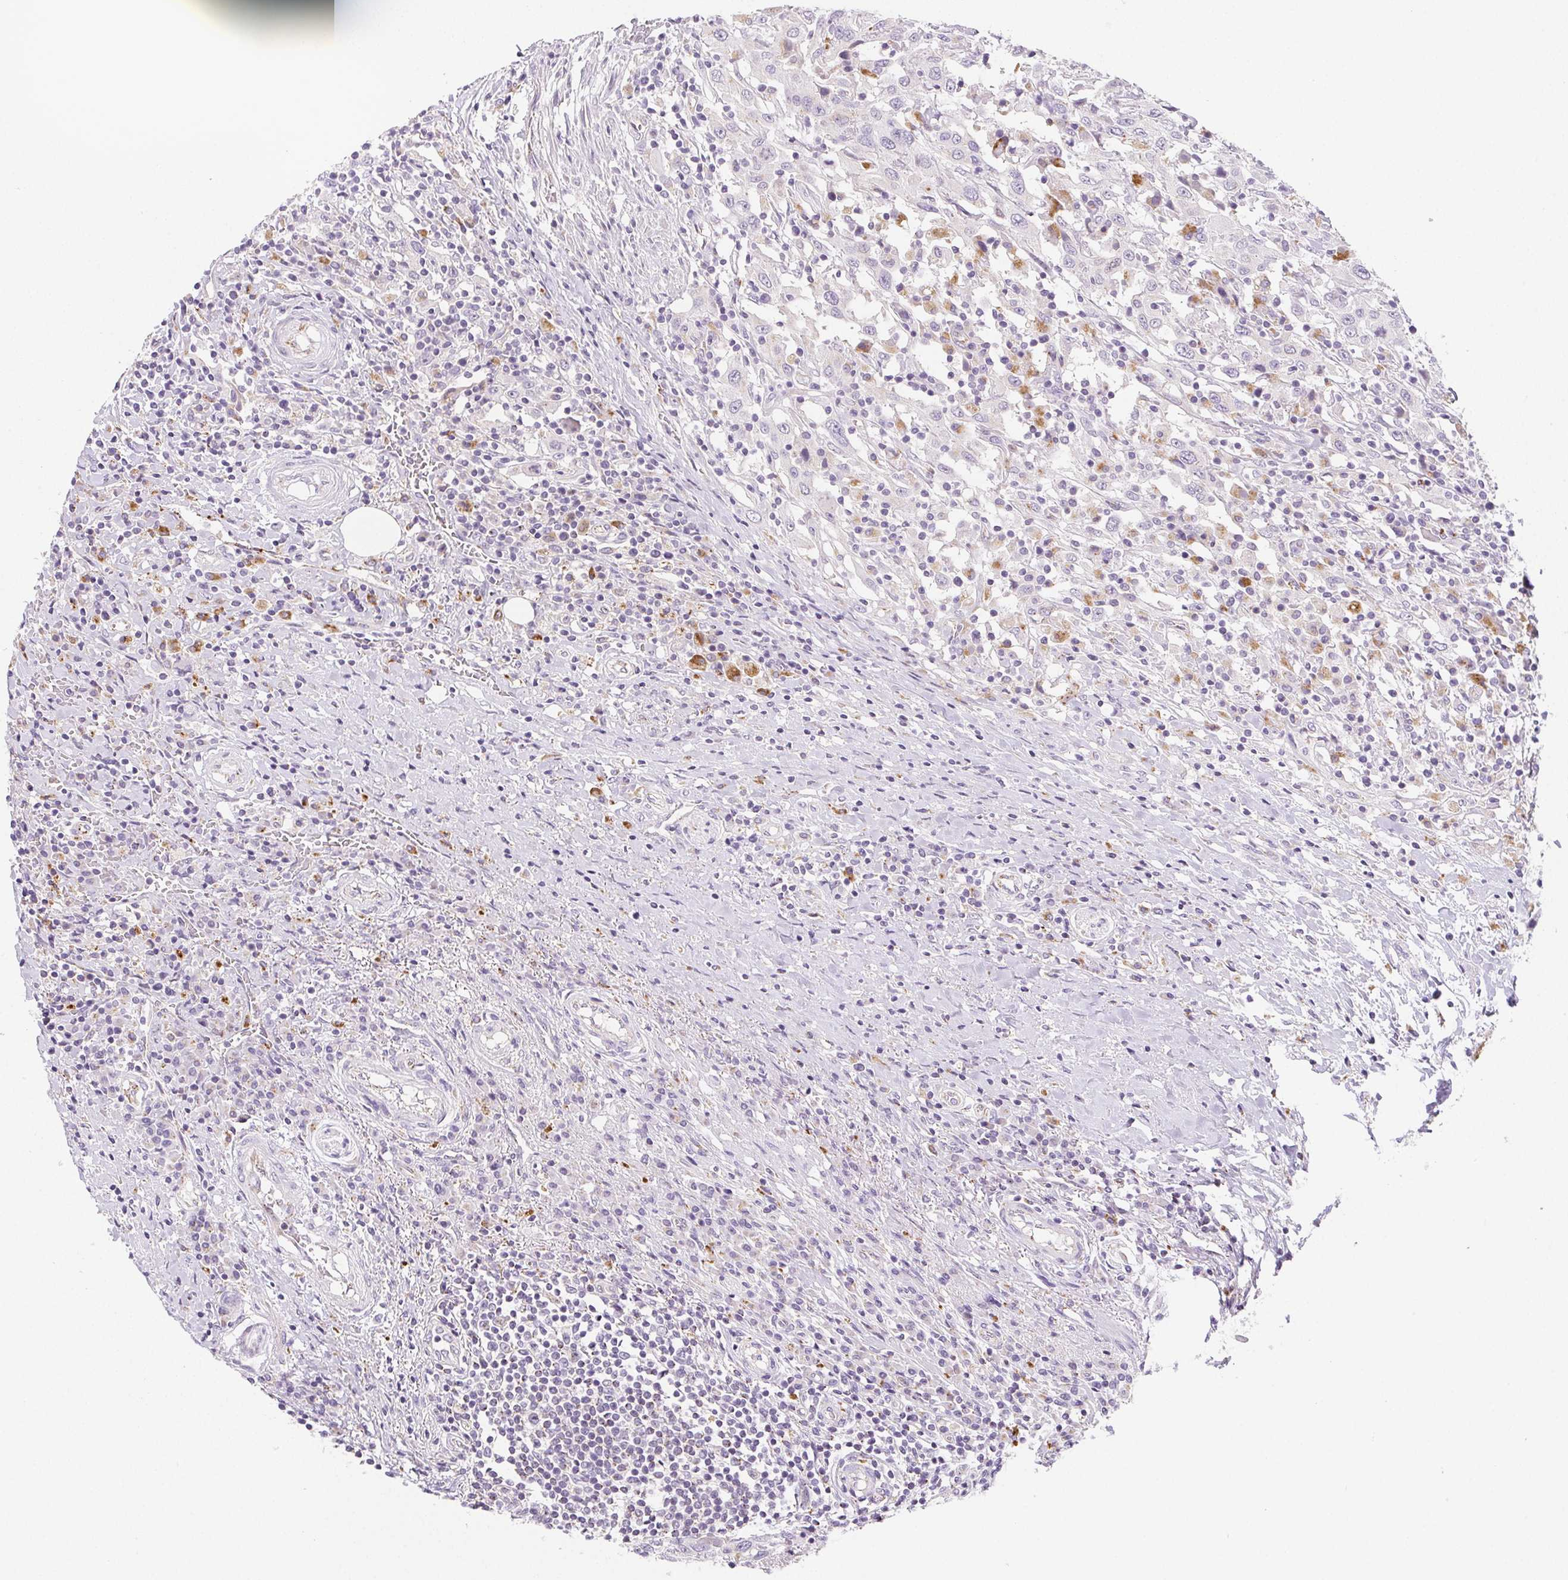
{"staining": {"intensity": "negative", "quantity": "none", "location": "none"}, "tissue": "urothelial cancer", "cell_type": "Tumor cells", "image_type": "cancer", "snomed": [{"axis": "morphology", "description": "Urothelial carcinoma, High grade"}, {"axis": "topography", "description": "Urinary bladder"}], "caption": "Image shows no significant protein staining in tumor cells of urothelial carcinoma (high-grade).", "gene": "LIPA", "patient": {"sex": "male", "age": 61}}